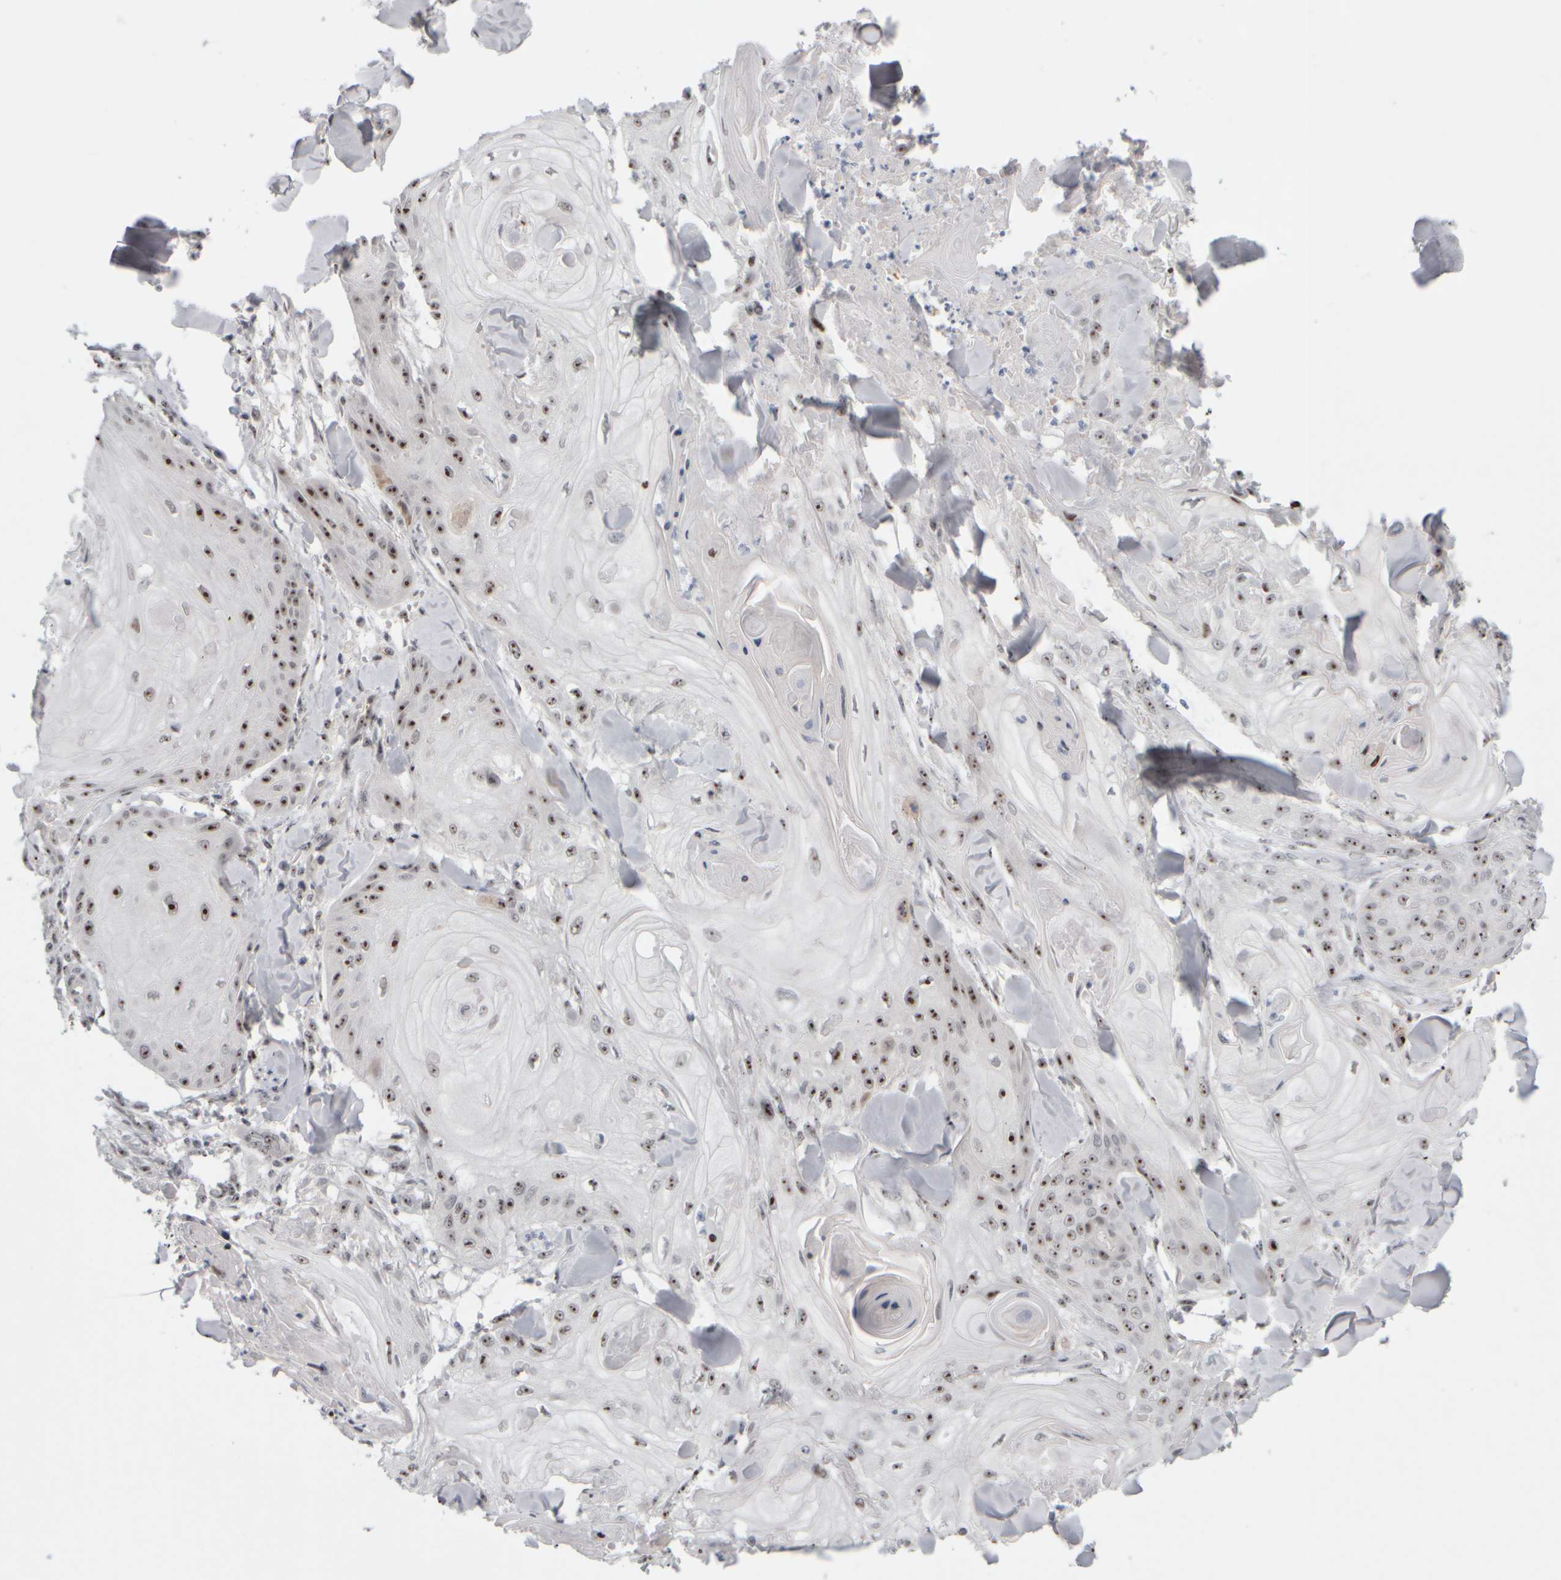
{"staining": {"intensity": "moderate", "quantity": ">75%", "location": "nuclear"}, "tissue": "skin cancer", "cell_type": "Tumor cells", "image_type": "cancer", "snomed": [{"axis": "morphology", "description": "Squamous cell carcinoma, NOS"}, {"axis": "topography", "description": "Skin"}], "caption": "Immunohistochemical staining of human squamous cell carcinoma (skin) exhibits medium levels of moderate nuclear positivity in approximately >75% of tumor cells.", "gene": "SURF6", "patient": {"sex": "male", "age": 74}}